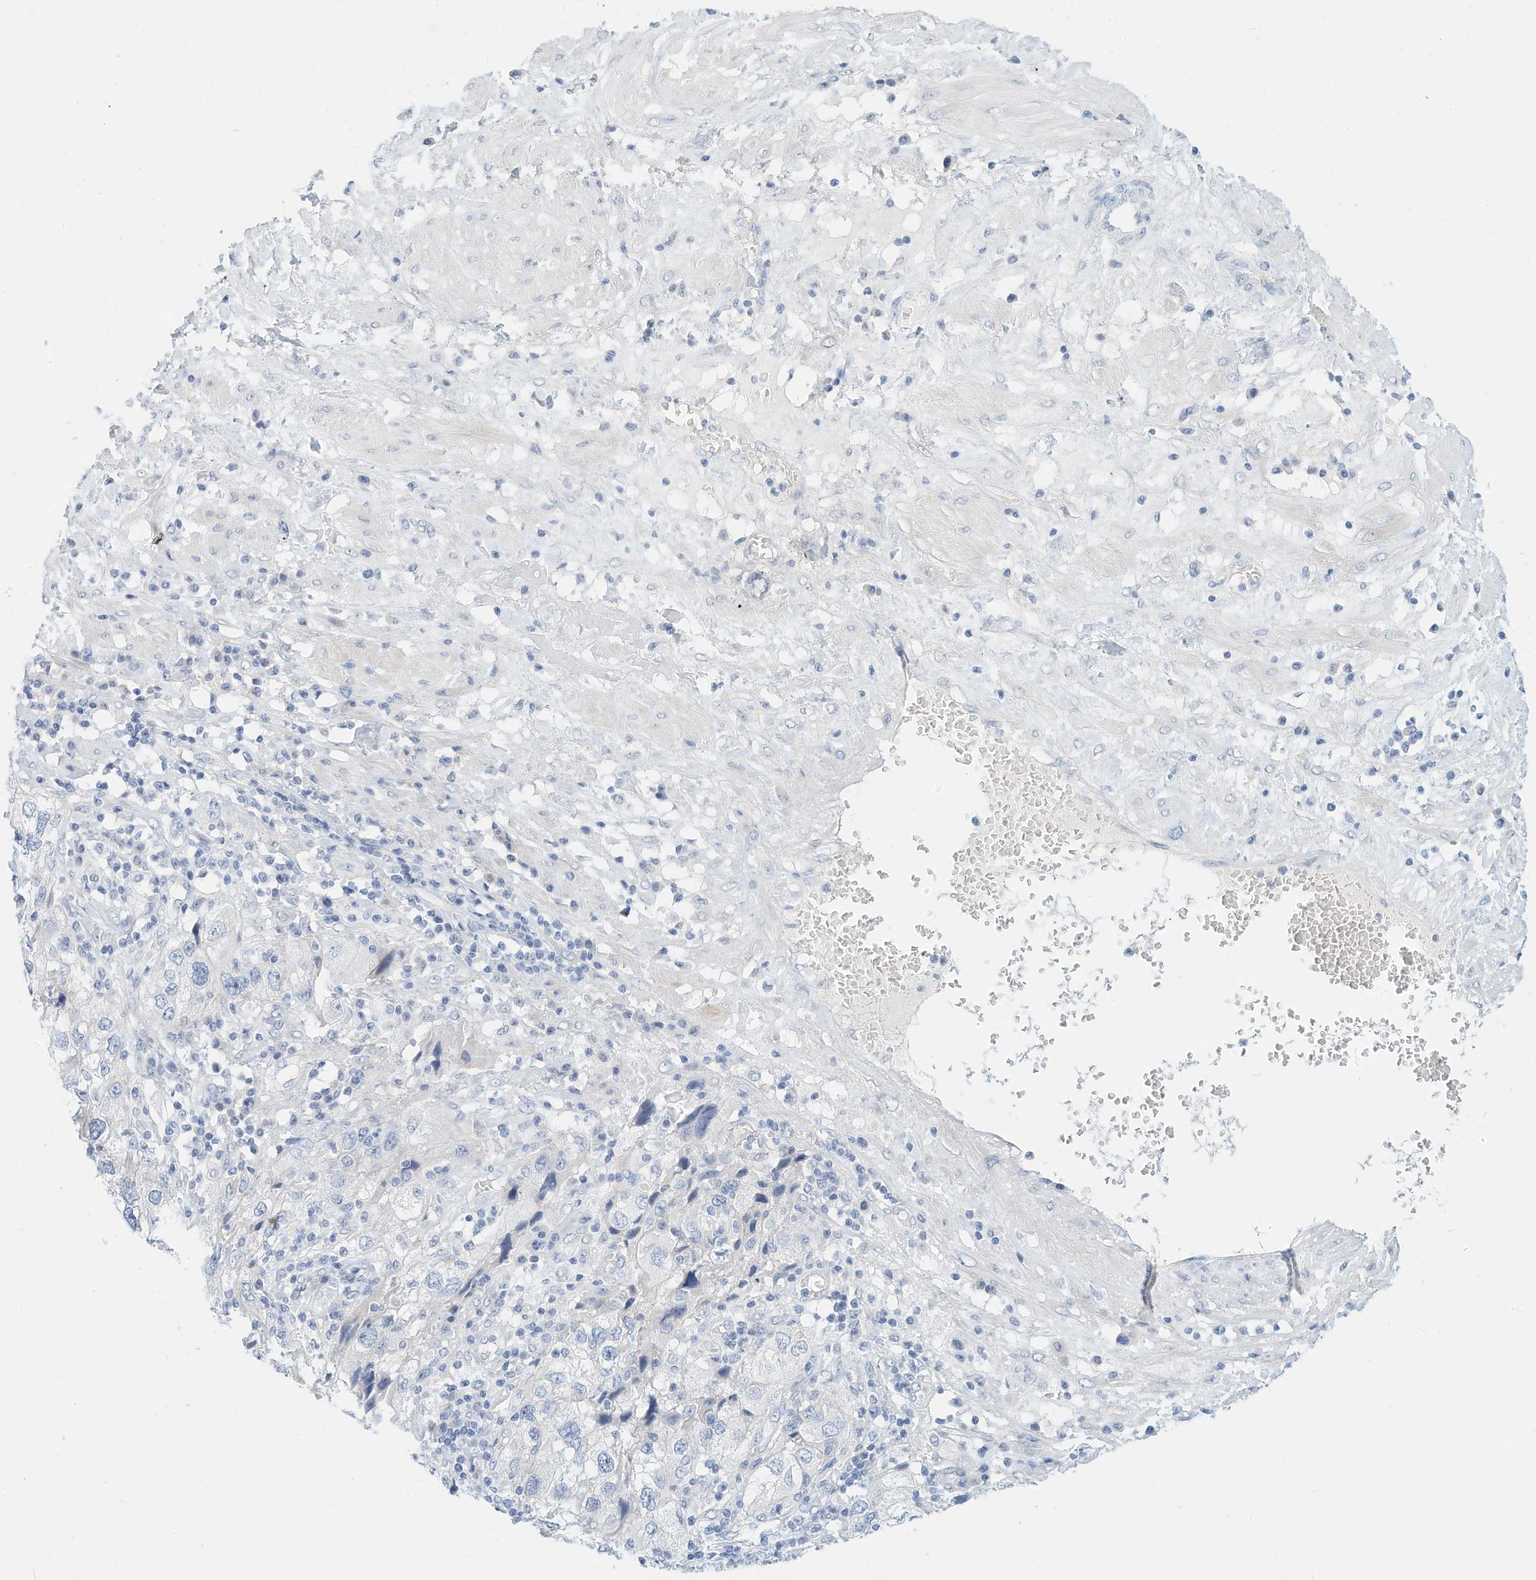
{"staining": {"intensity": "negative", "quantity": "none", "location": "none"}, "tissue": "endometrial cancer", "cell_type": "Tumor cells", "image_type": "cancer", "snomed": [{"axis": "morphology", "description": "Adenocarcinoma, NOS"}, {"axis": "topography", "description": "Endometrium"}], "caption": "The histopathology image shows no staining of tumor cells in endometrial adenocarcinoma.", "gene": "SPOCD1", "patient": {"sex": "female", "age": 49}}